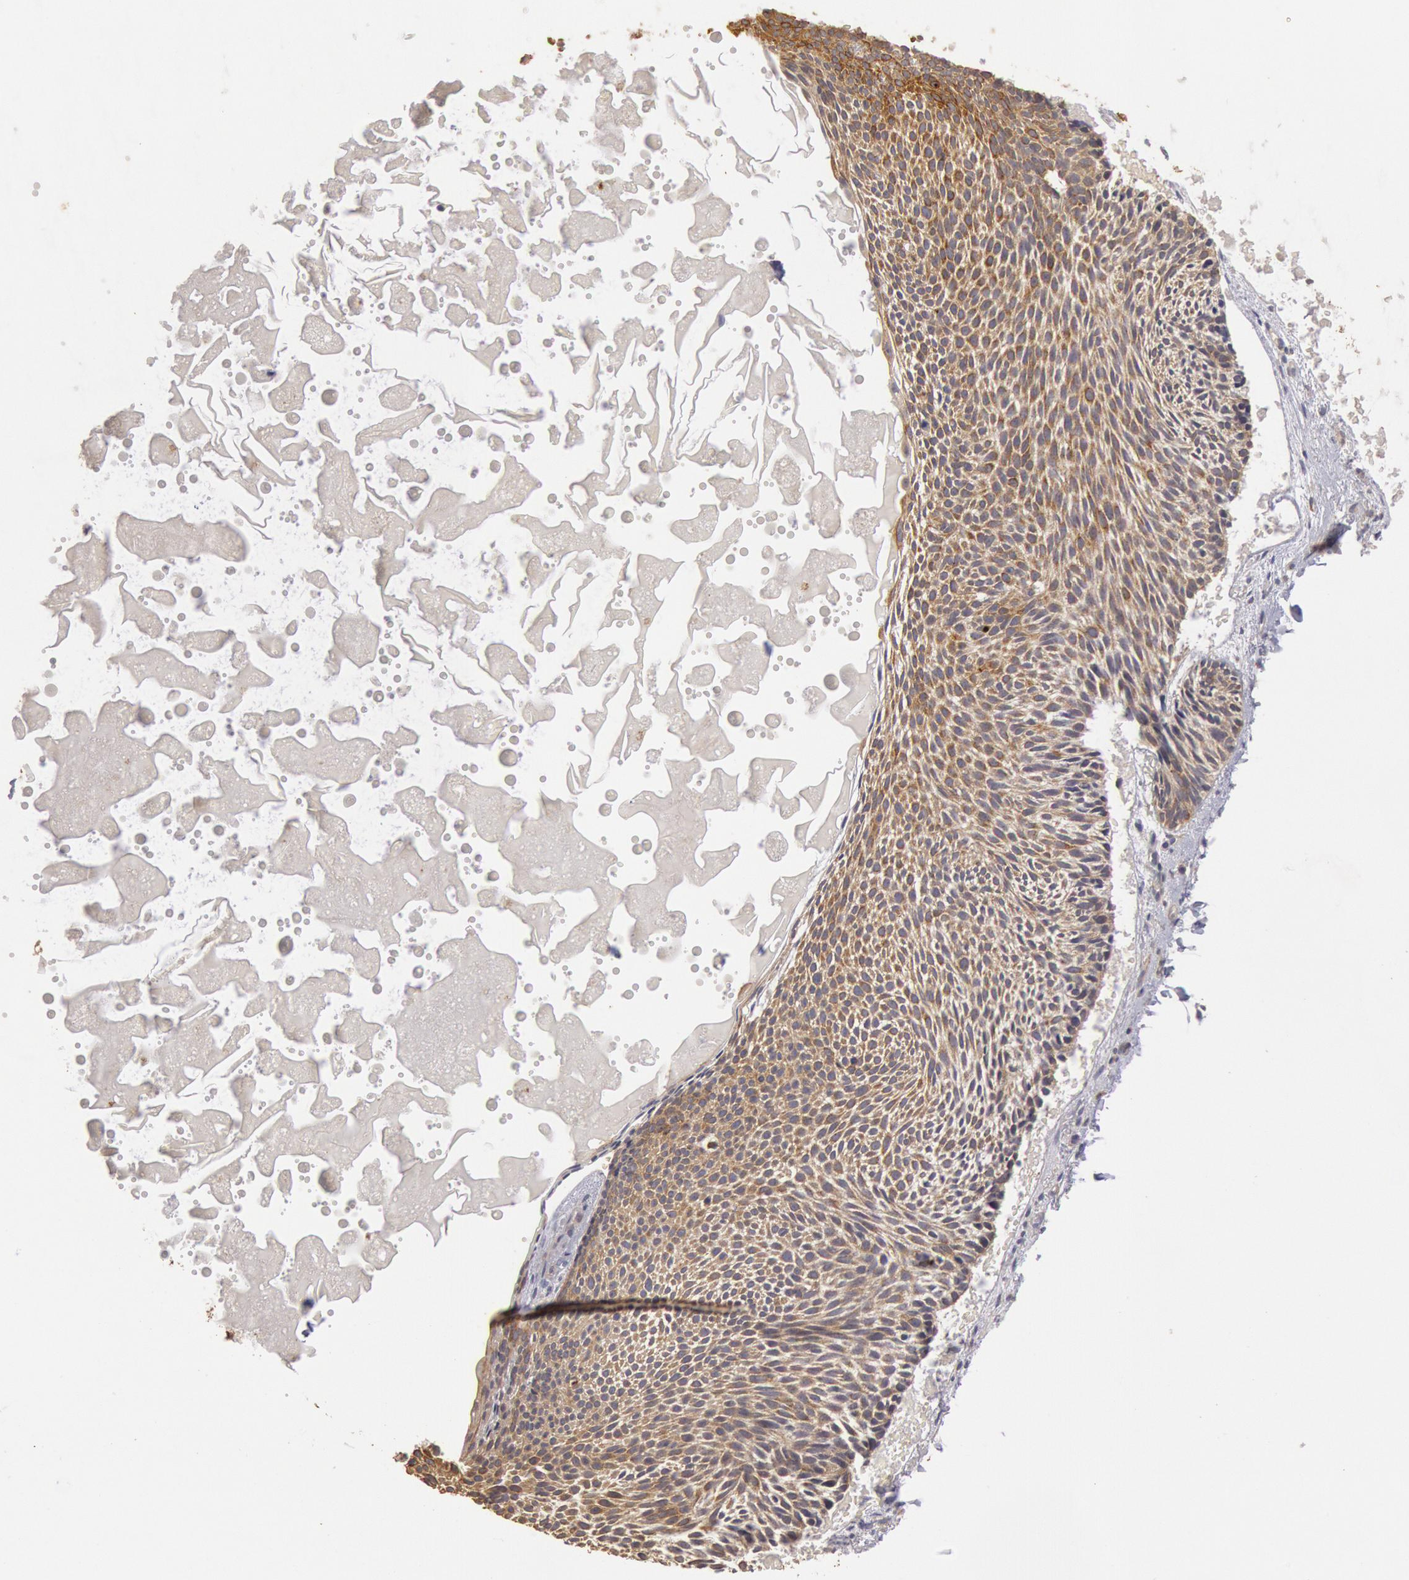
{"staining": {"intensity": "strong", "quantity": ">75%", "location": "cytoplasmic/membranous"}, "tissue": "skin cancer", "cell_type": "Tumor cells", "image_type": "cancer", "snomed": [{"axis": "morphology", "description": "Basal cell carcinoma"}, {"axis": "topography", "description": "Skin"}], "caption": "Immunohistochemical staining of skin cancer displays strong cytoplasmic/membranous protein staining in approximately >75% of tumor cells.", "gene": "PLA2G6", "patient": {"sex": "male", "age": 84}}